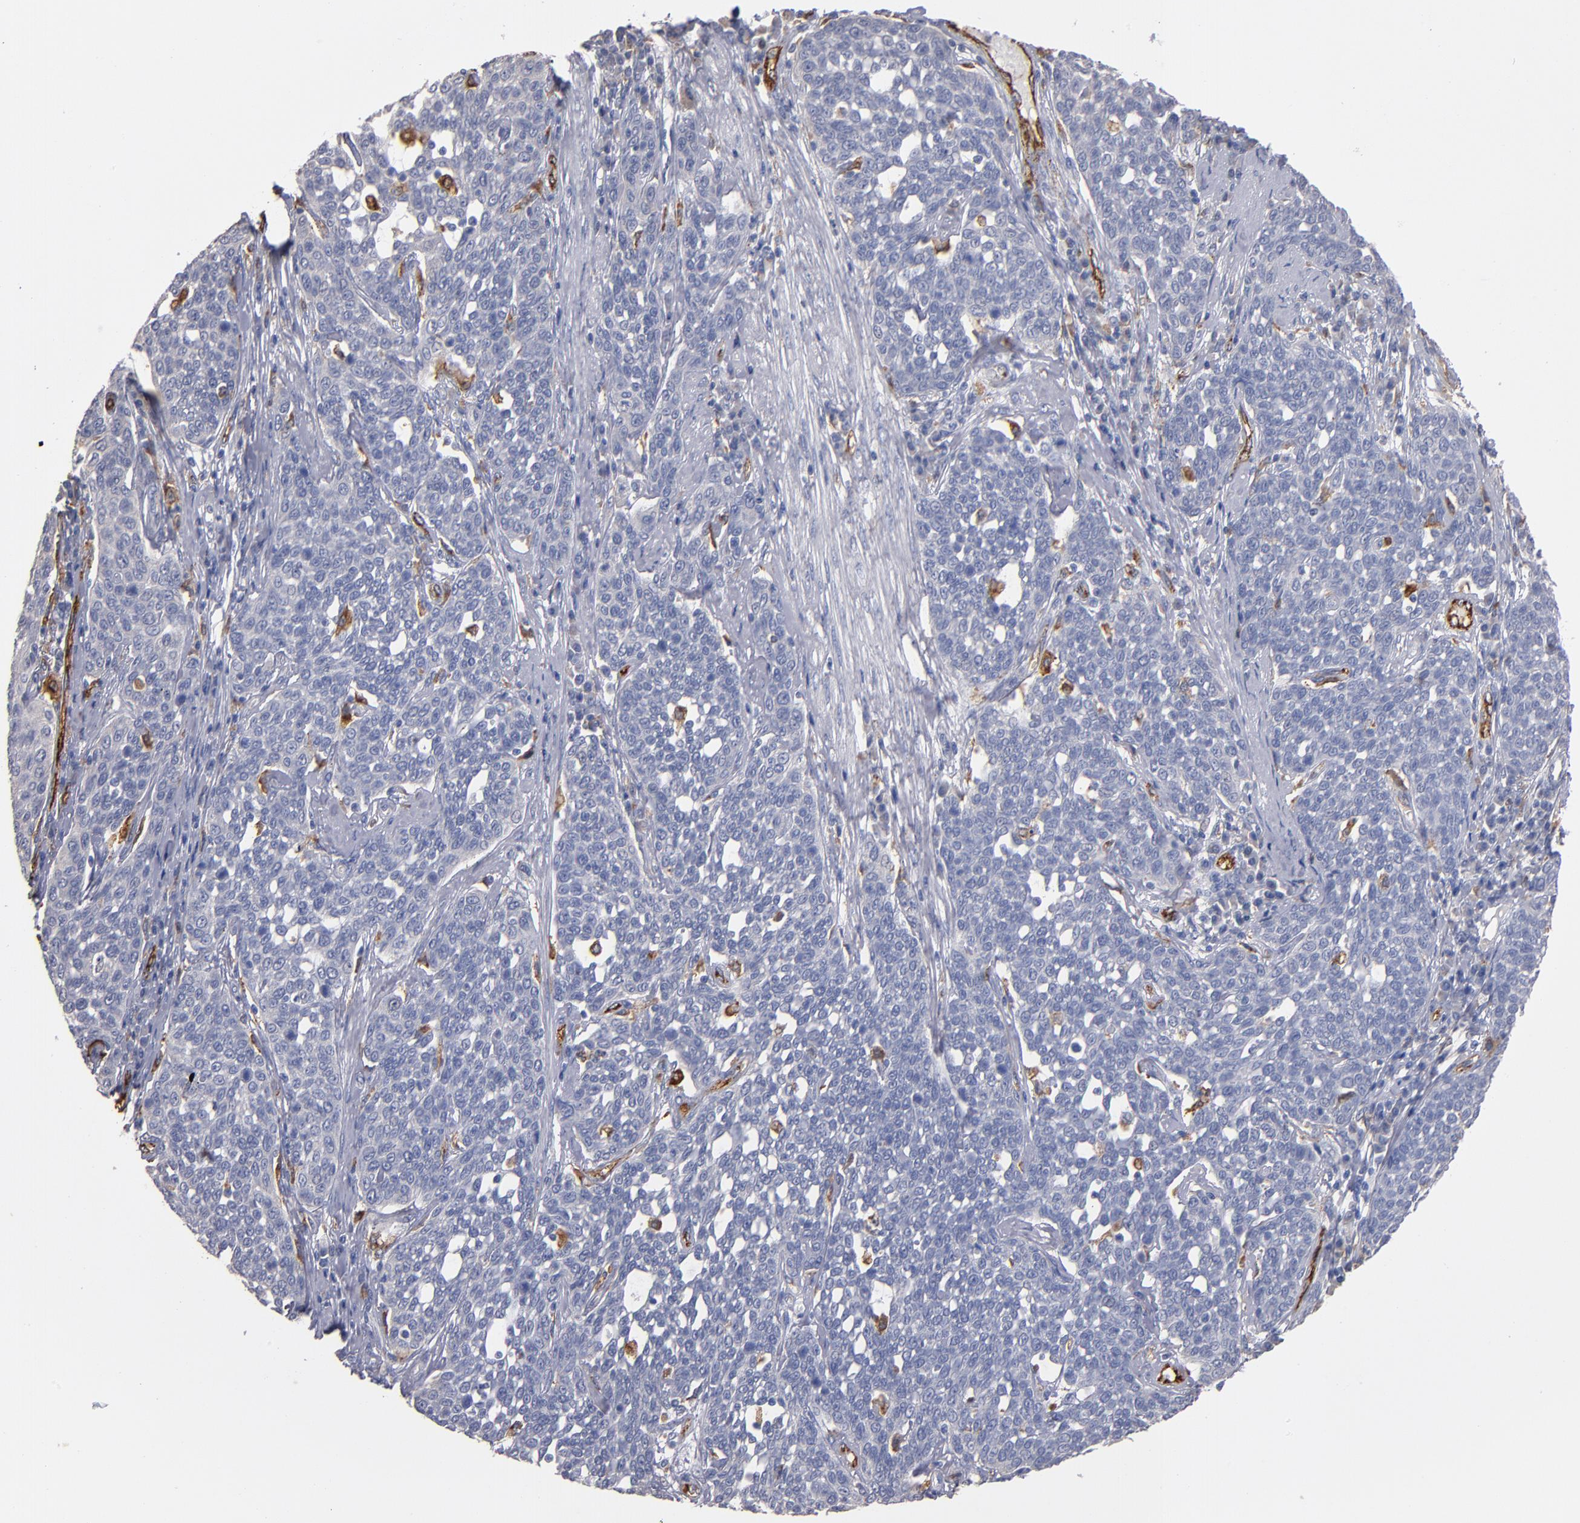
{"staining": {"intensity": "negative", "quantity": "none", "location": "none"}, "tissue": "cervical cancer", "cell_type": "Tumor cells", "image_type": "cancer", "snomed": [{"axis": "morphology", "description": "Squamous cell carcinoma, NOS"}, {"axis": "topography", "description": "Cervix"}], "caption": "IHC micrograph of neoplastic tissue: squamous cell carcinoma (cervical) stained with DAB shows no significant protein expression in tumor cells.", "gene": "SELP", "patient": {"sex": "female", "age": 34}}